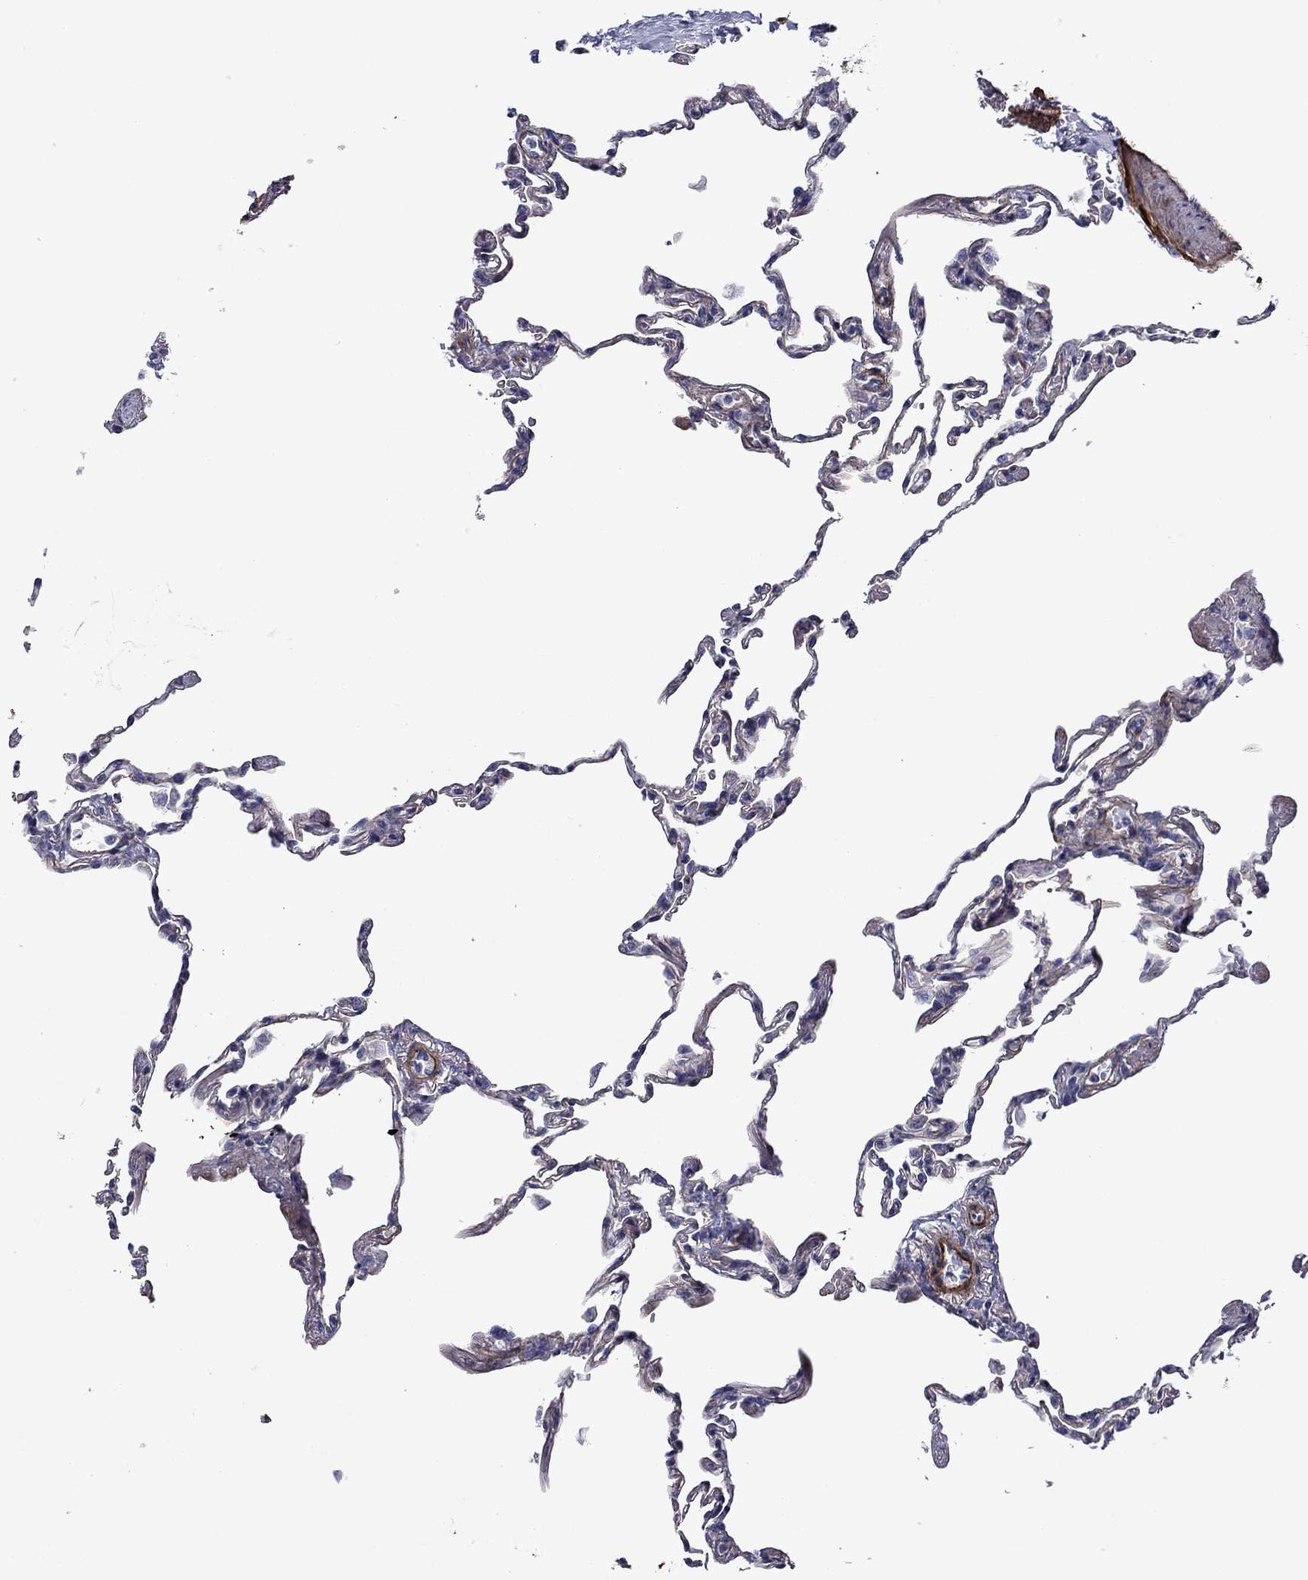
{"staining": {"intensity": "negative", "quantity": "none", "location": "none"}, "tissue": "lung", "cell_type": "Alveolar cells", "image_type": "normal", "snomed": [{"axis": "morphology", "description": "Normal tissue, NOS"}, {"axis": "topography", "description": "Lung"}], "caption": "Lung stained for a protein using immunohistochemistry demonstrates no positivity alveolar cells.", "gene": "HSPG2", "patient": {"sex": "female", "age": 57}}